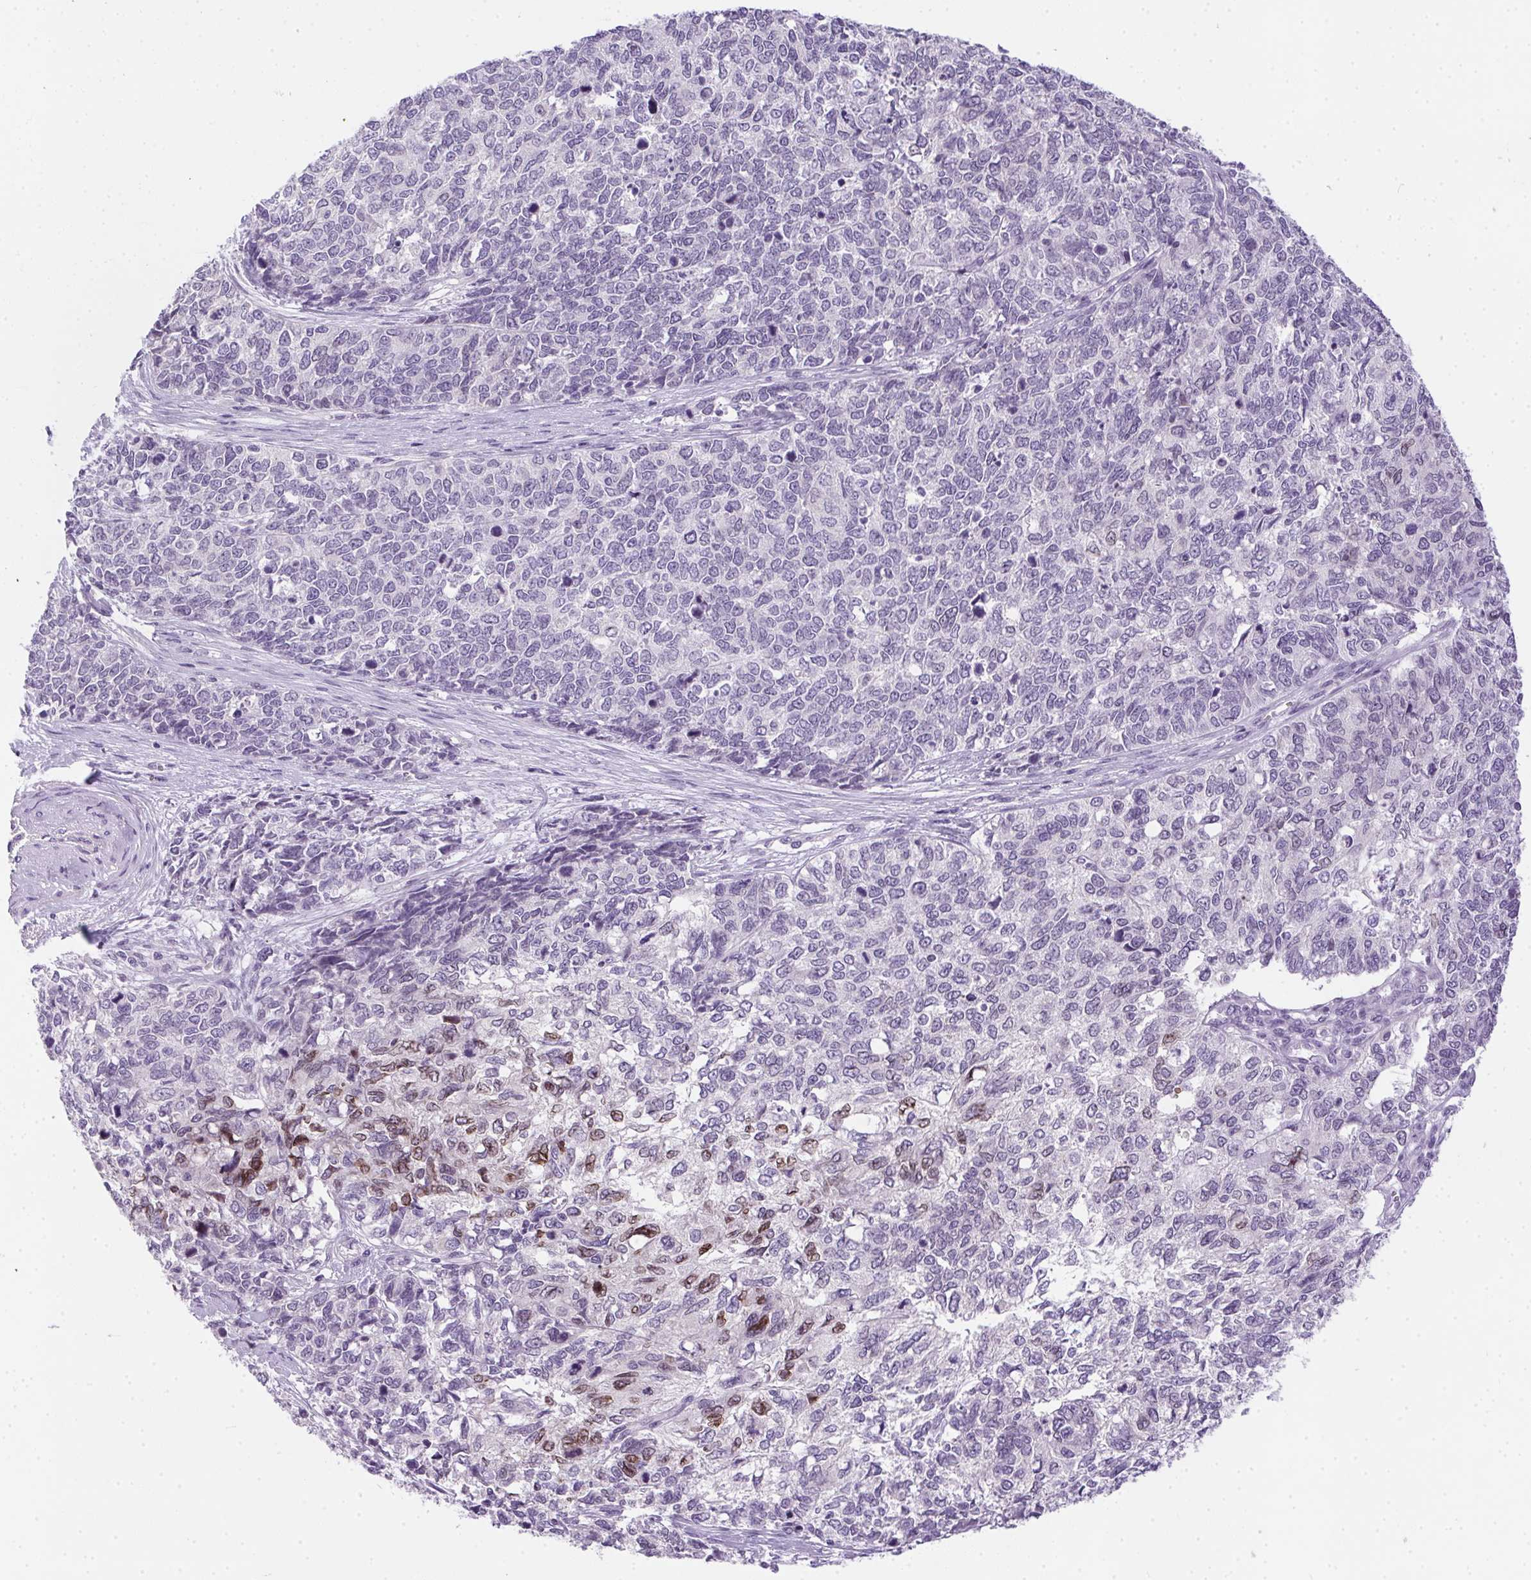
{"staining": {"intensity": "negative", "quantity": "none", "location": "none"}, "tissue": "cervical cancer", "cell_type": "Tumor cells", "image_type": "cancer", "snomed": [{"axis": "morphology", "description": "Adenocarcinoma, NOS"}, {"axis": "topography", "description": "Cervix"}], "caption": "Tumor cells show no significant positivity in cervical adenocarcinoma.", "gene": "SSTR4", "patient": {"sex": "female", "age": 63}}